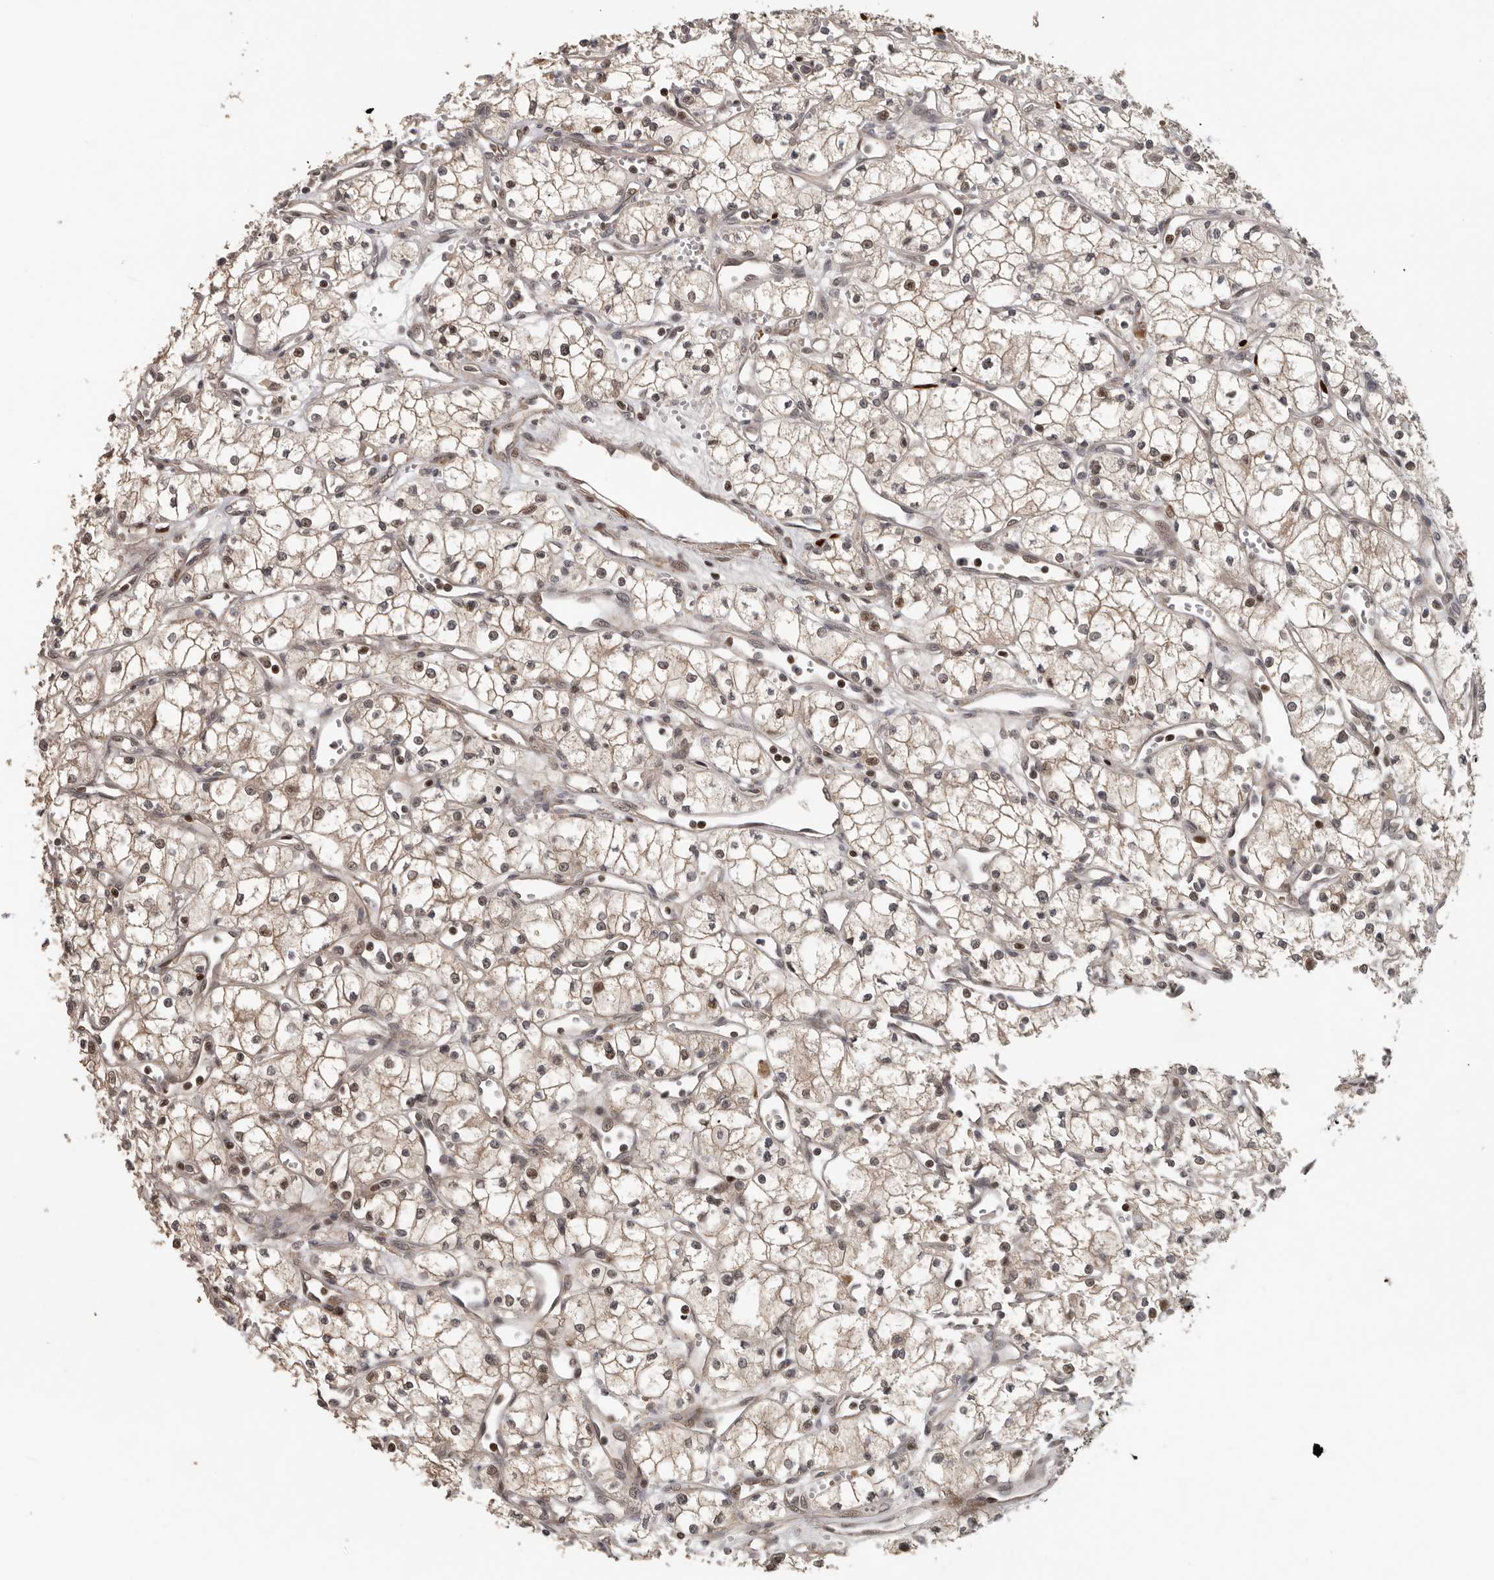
{"staining": {"intensity": "moderate", "quantity": ">75%", "location": "cytoplasmic/membranous,nuclear"}, "tissue": "renal cancer", "cell_type": "Tumor cells", "image_type": "cancer", "snomed": [{"axis": "morphology", "description": "Adenocarcinoma, NOS"}, {"axis": "topography", "description": "Kidney"}], "caption": "This image exhibits immunohistochemistry (IHC) staining of human renal cancer, with medium moderate cytoplasmic/membranous and nuclear expression in approximately >75% of tumor cells.", "gene": "HENMT1", "patient": {"sex": "male", "age": 59}}